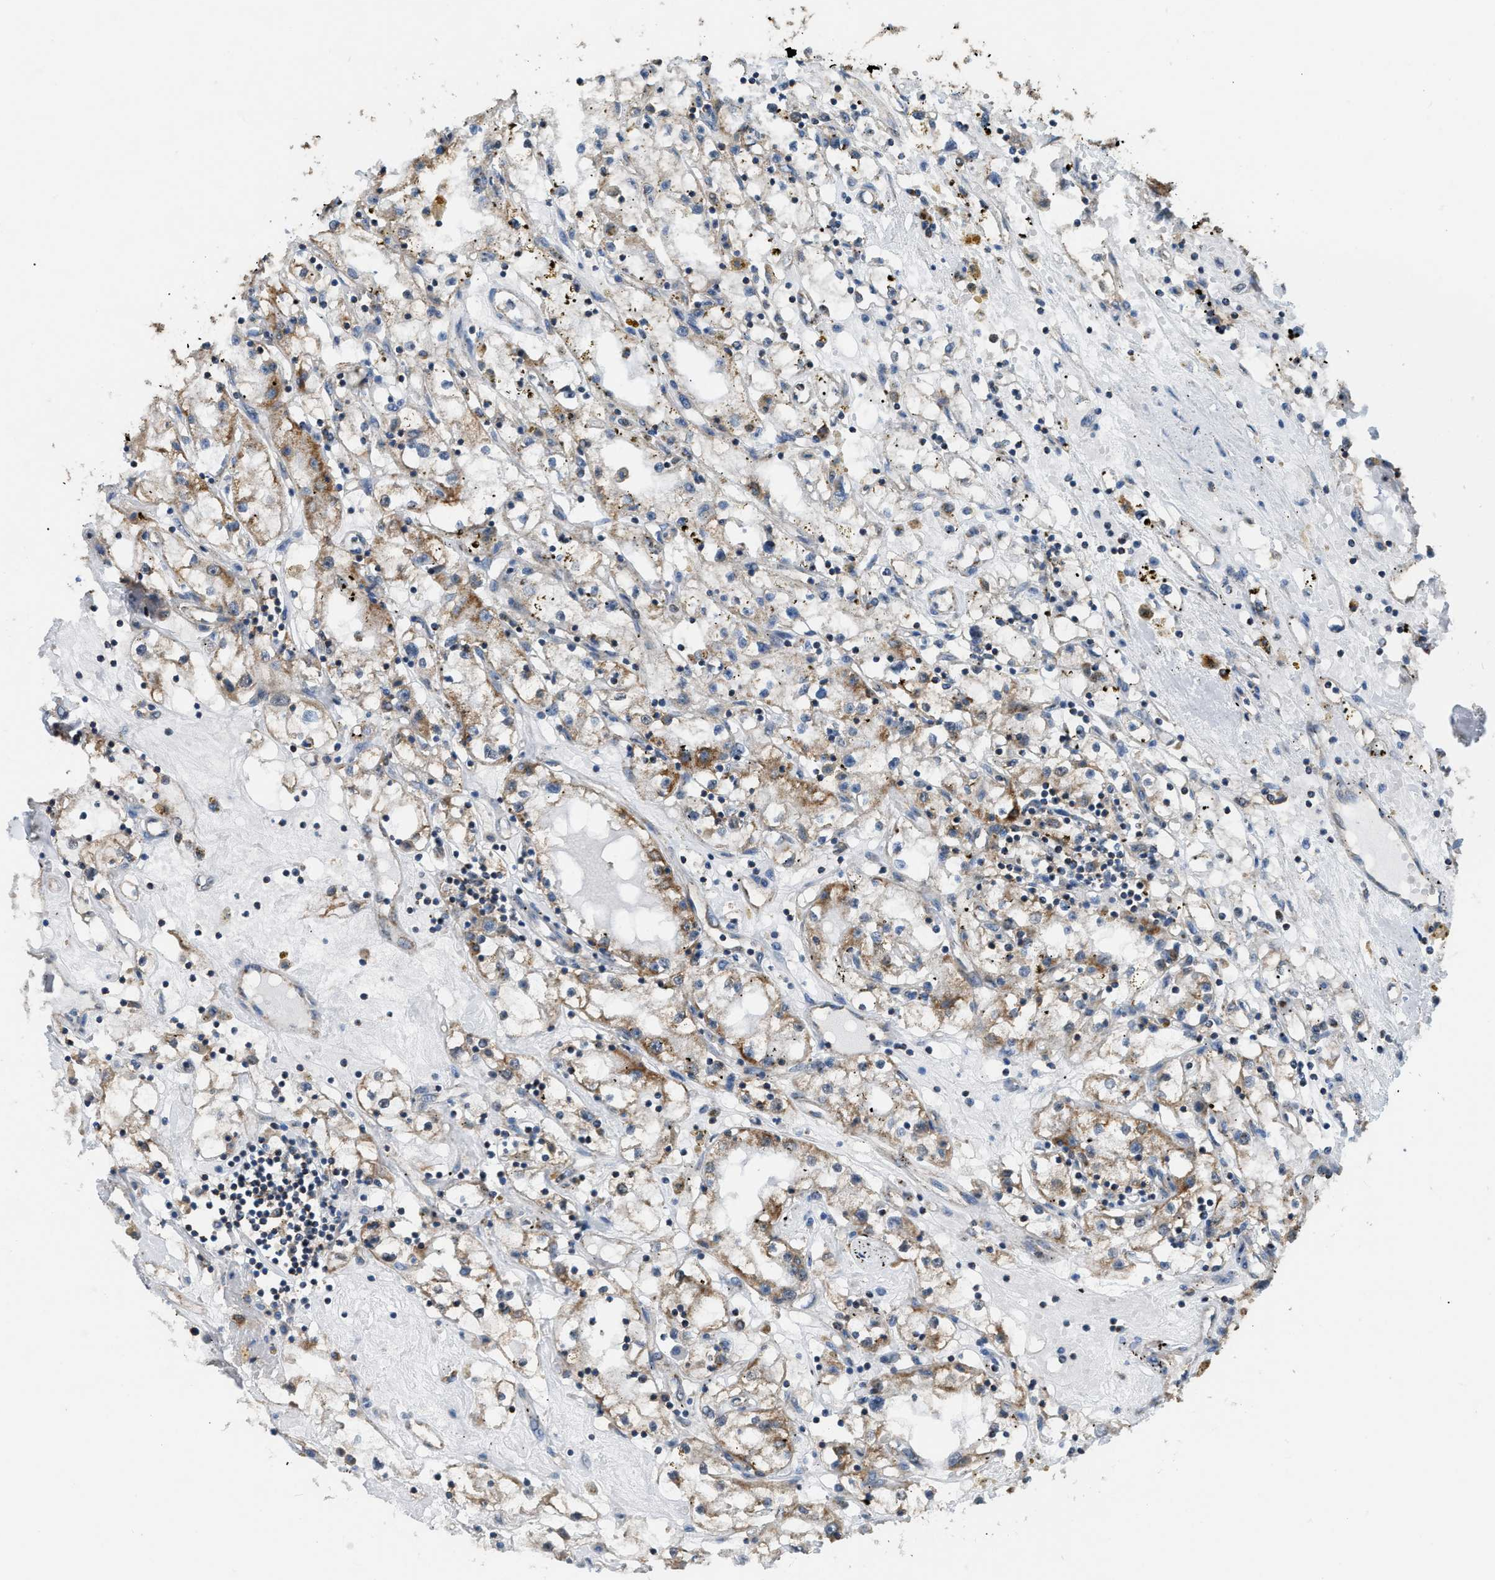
{"staining": {"intensity": "moderate", "quantity": "<25%", "location": "cytoplasmic/membranous"}, "tissue": "renal cancer", "cell_type": "Tumor cells", "image_type": "cancer", "snomed": [{"axis": "morphology", "description": "Adenocarcinoma, NOS"}, {"axis": "topography", "description": "Kidney"}], "caption": "Protein staining displays moderate cytoplasmic/membranous staining in approximately <25% of tumor cells in renal cancer. (Brightfield microscopy of DAB IHC at high magnification).", "gene": "ETFB", "patient": {"sex": "male", "age": 56}}